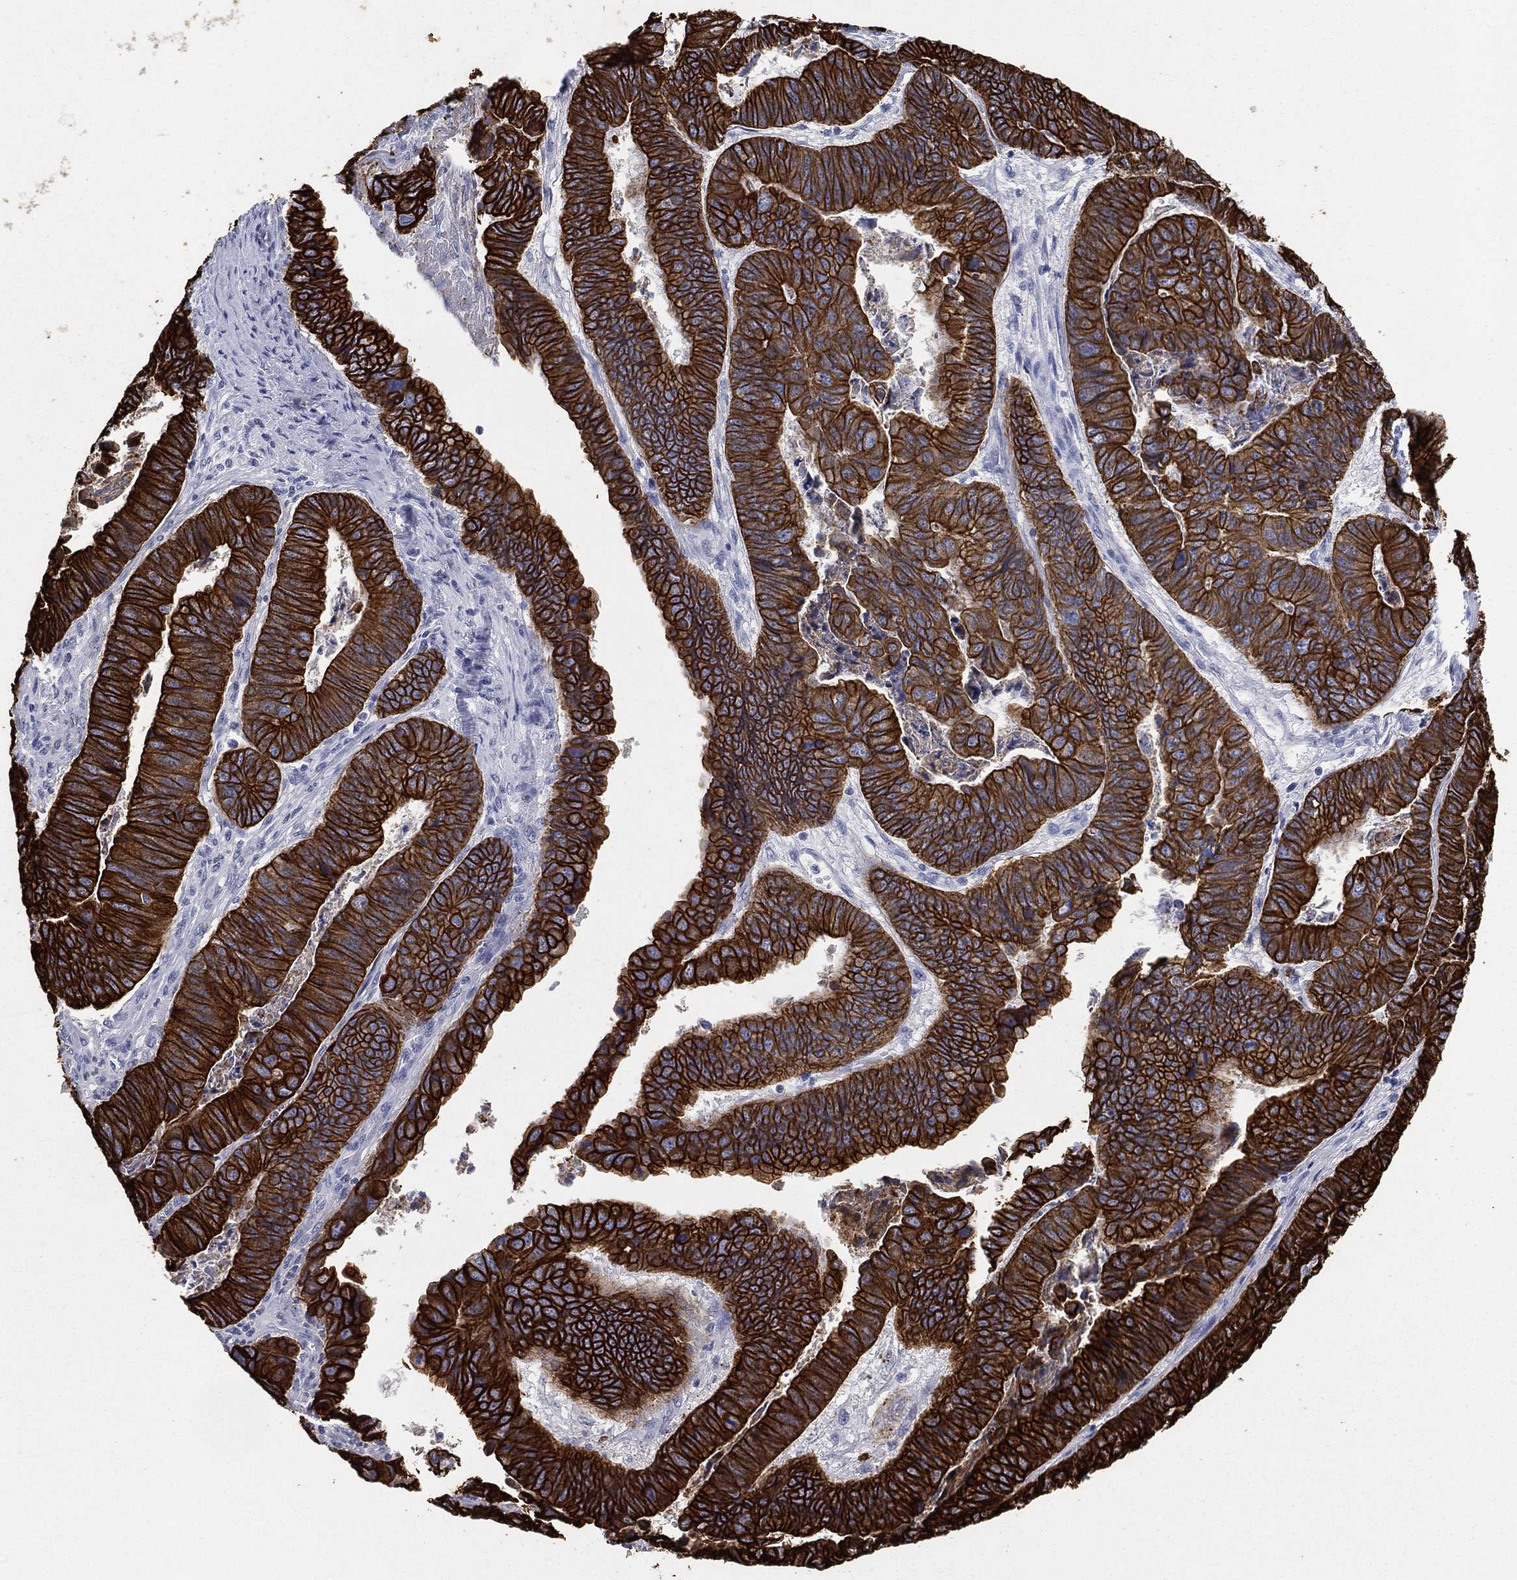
{"staining": {"intensity": "strong", "quantity": ">75%", "location": "cytoplasmic/membranous"}, "tissue": "stomach cancer", "cell_type": "Tumor cells", "image_type": "cancer", "snomed": [{"axis": "morphology", "description": "Adenocarcinoma, NOS"}, {"axis": "topography", "description": "Stomach, lower"}], "caption": "This is an image of immunohistochemistry (IHC) staining of adenocarcinoma (stomach), which shows strong expression in the cytoplasmic/membranous of tumor cells.", "gene": "KRT7", "patient": {"sex": "male", "age": 77}}